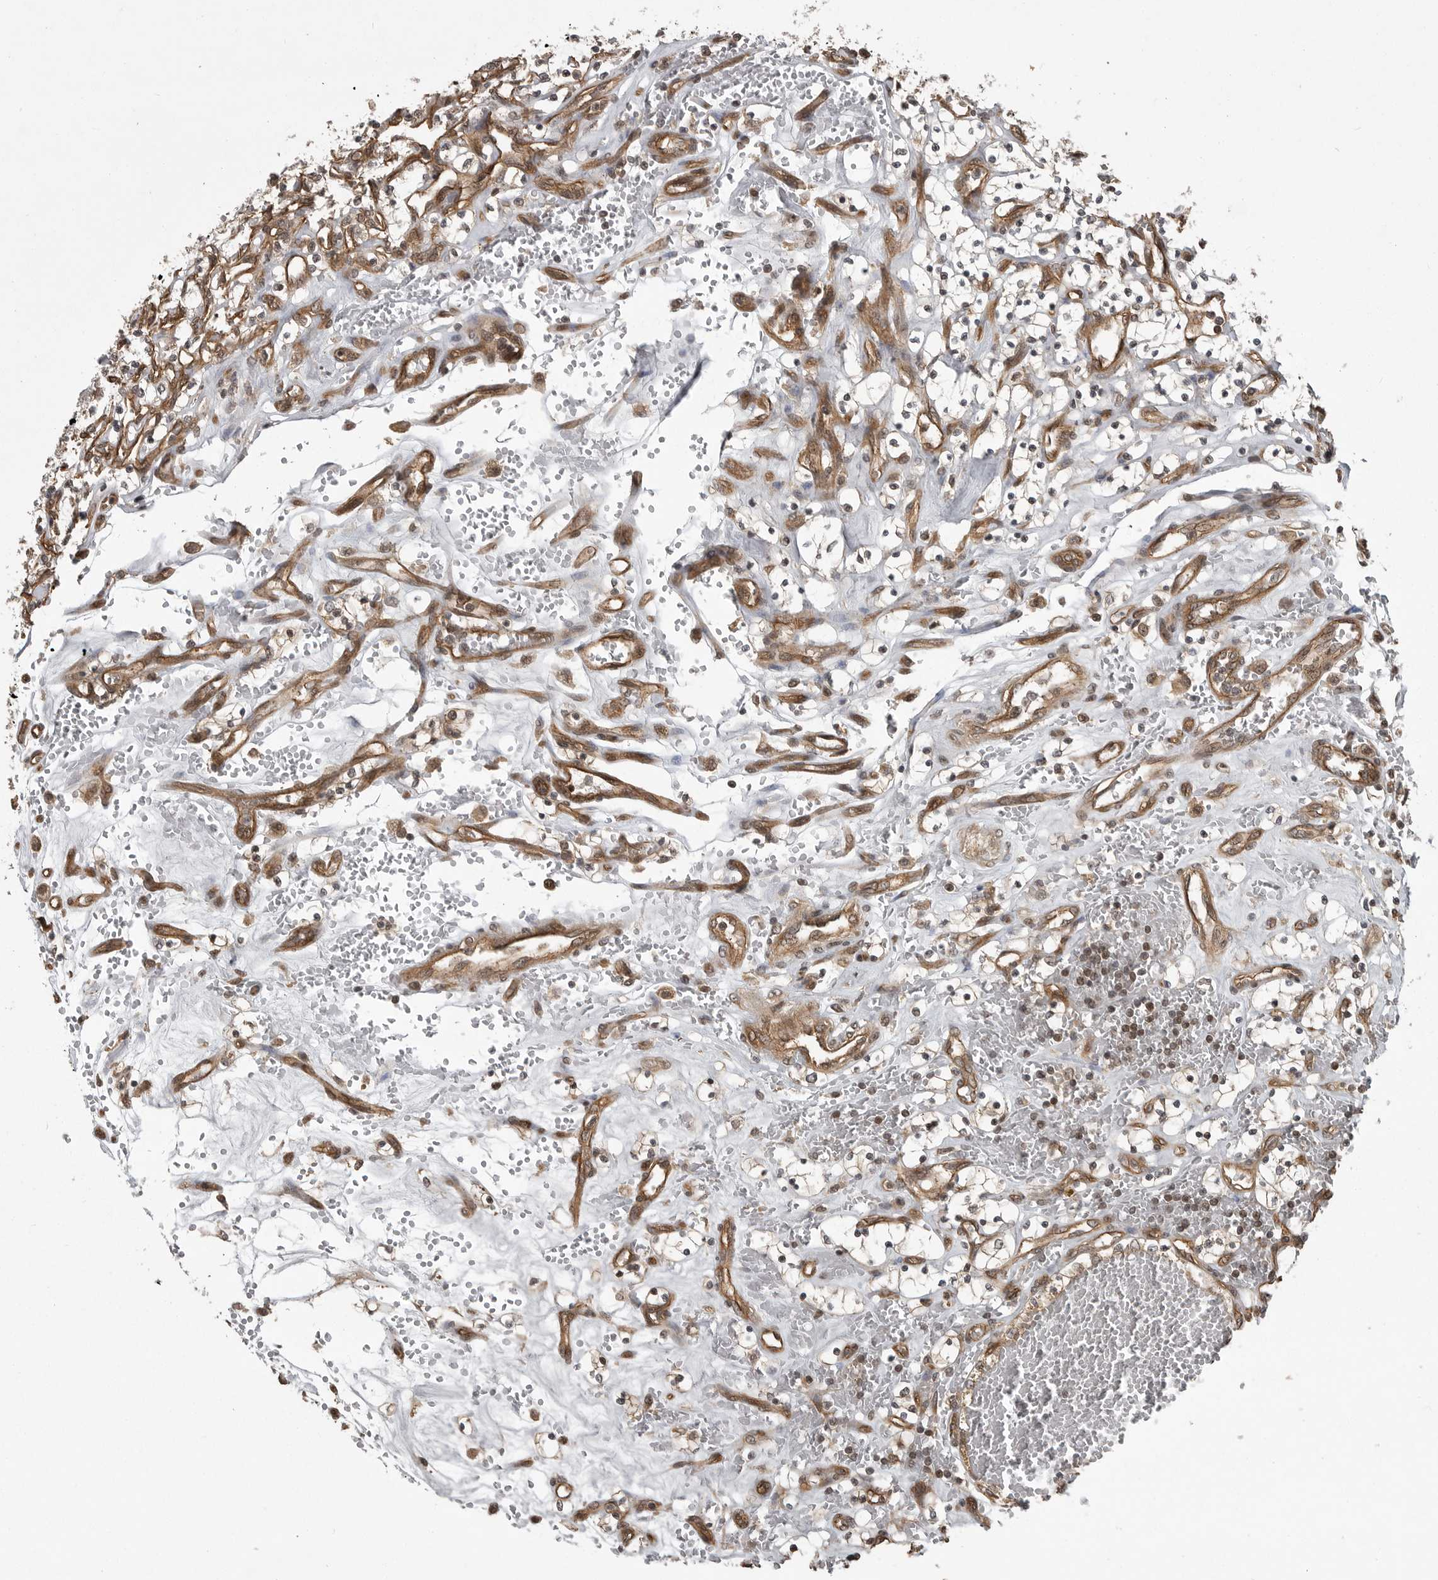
{"staining": {"intensity": "weak", "quantity": "25%-75%", "location": "cytoplasmic/membranous"}, "tissue": "renal cancer", "cell_type": "Tumor cells", "image_type": "cancer", "snomed": [{"axis": "morphology", "description": "Adenocarcinoma, NOS"}, {"axis": "topography", "description": "Kidney"}], "caption": "DAB (3,3'-diaminobenzidine) immunohistochemical staining of human renal cancer shows weak cytoplasmic/membranous protein positivity in approximately 25%-75% of tumor cells. (brown staining indicates protein expression, while blue staining denotes nuclei).", "gene": "DNAJC8", "patient": {"sex": "female", "age": 69}}